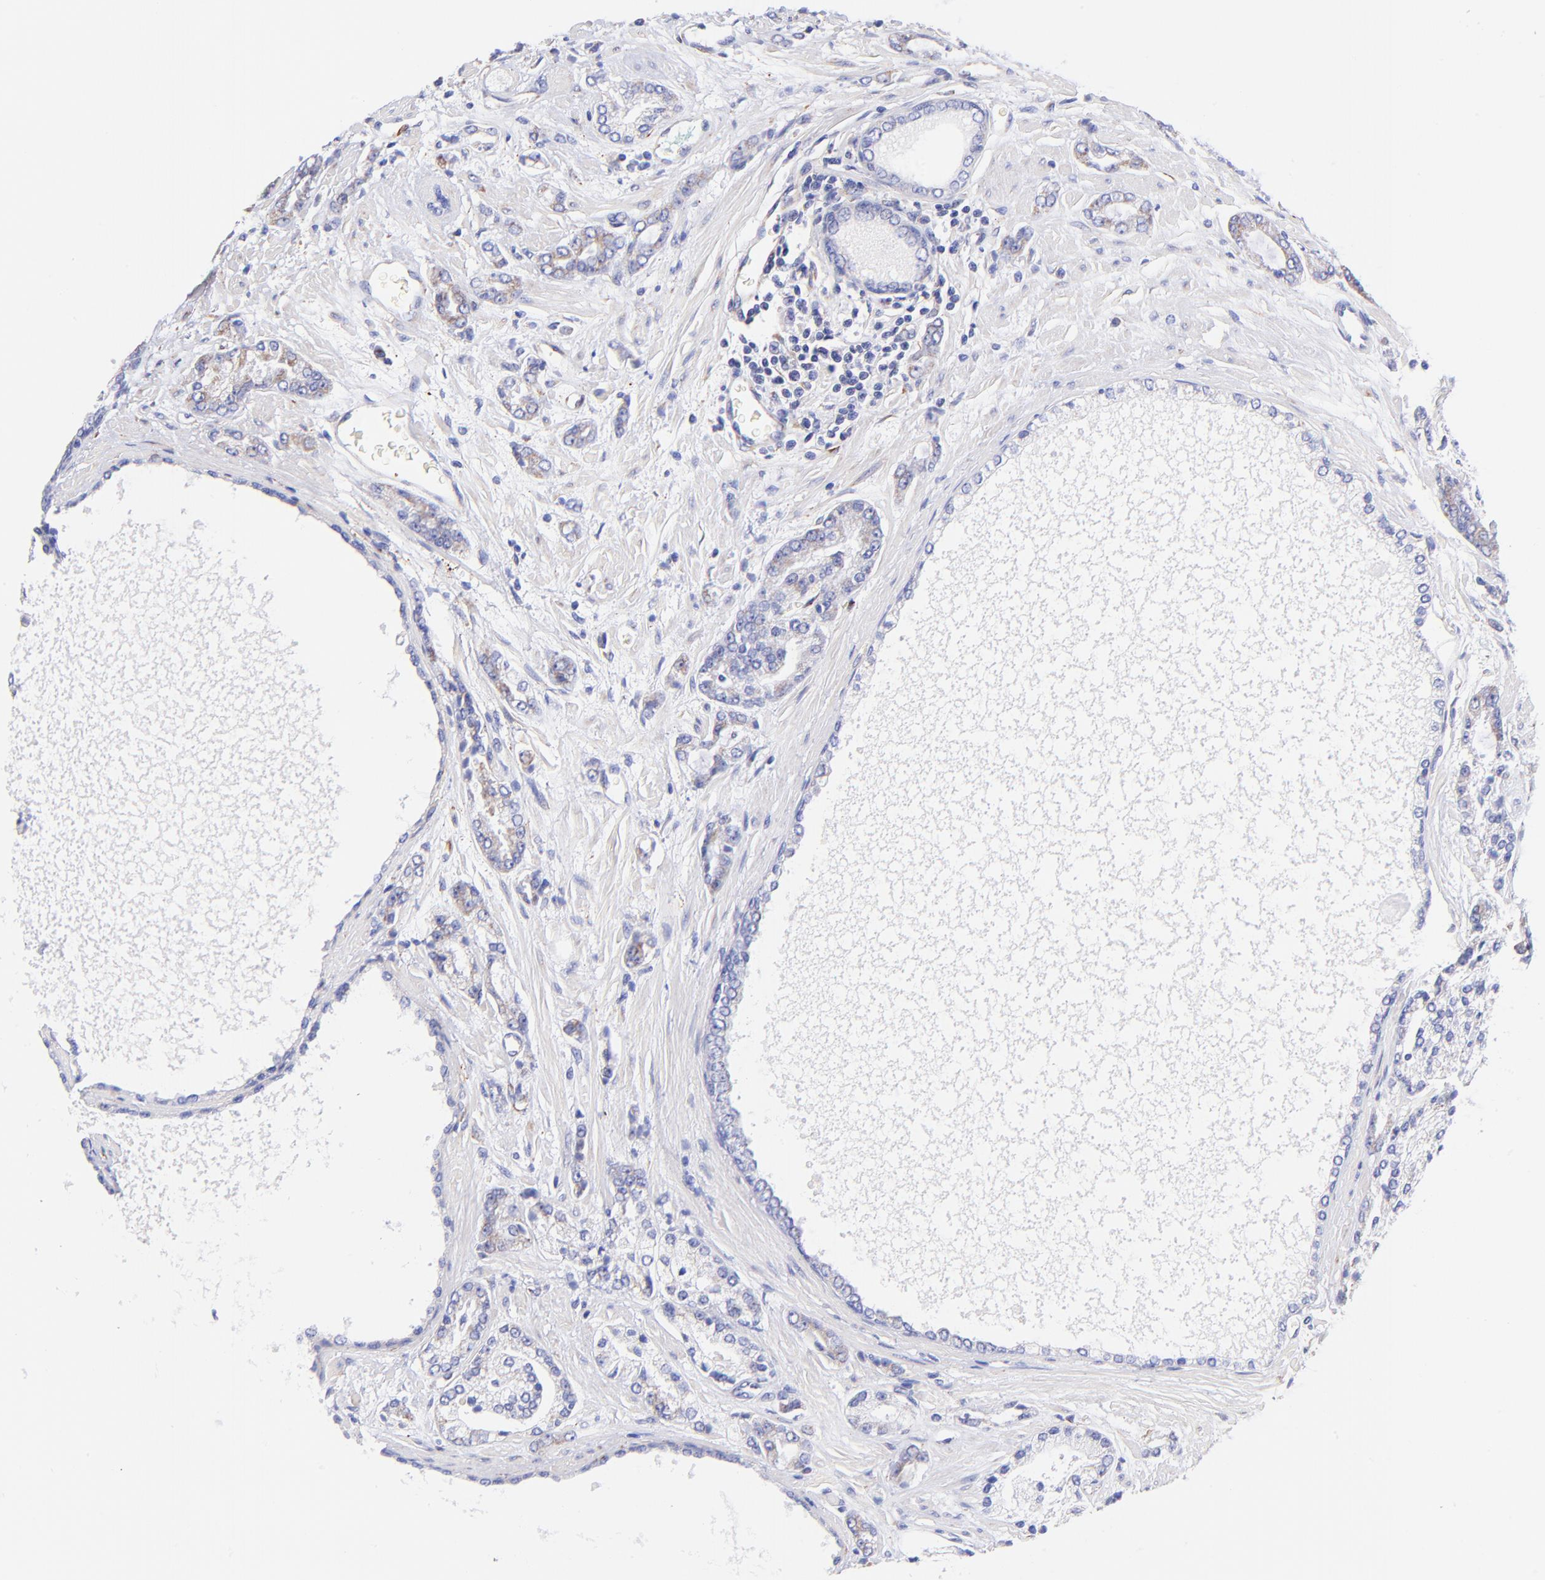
{"staining": {"intensity": "weak", "quantity": "25%-75%", "location": "cytoplasmic/membranous"}, "tissue": "prostate cancer", "cell_type": "Tumor cells", "image_type": "cancer", "snomed": [{"axis": "morphology", "description": "Adenocarcinoma, High grade"}, {"axis": "topography", "description": "Prostate"}], "caption": "Immunohistochemical staining of human prostate cancer (high-grade adenocarcinoma) exhibits low levels of weak cytoplasmic/membranous staining in approximately 25%-75% of tumor cells.", "gene": "SPARC", "patient": {"sex": "male", "age": 71}}